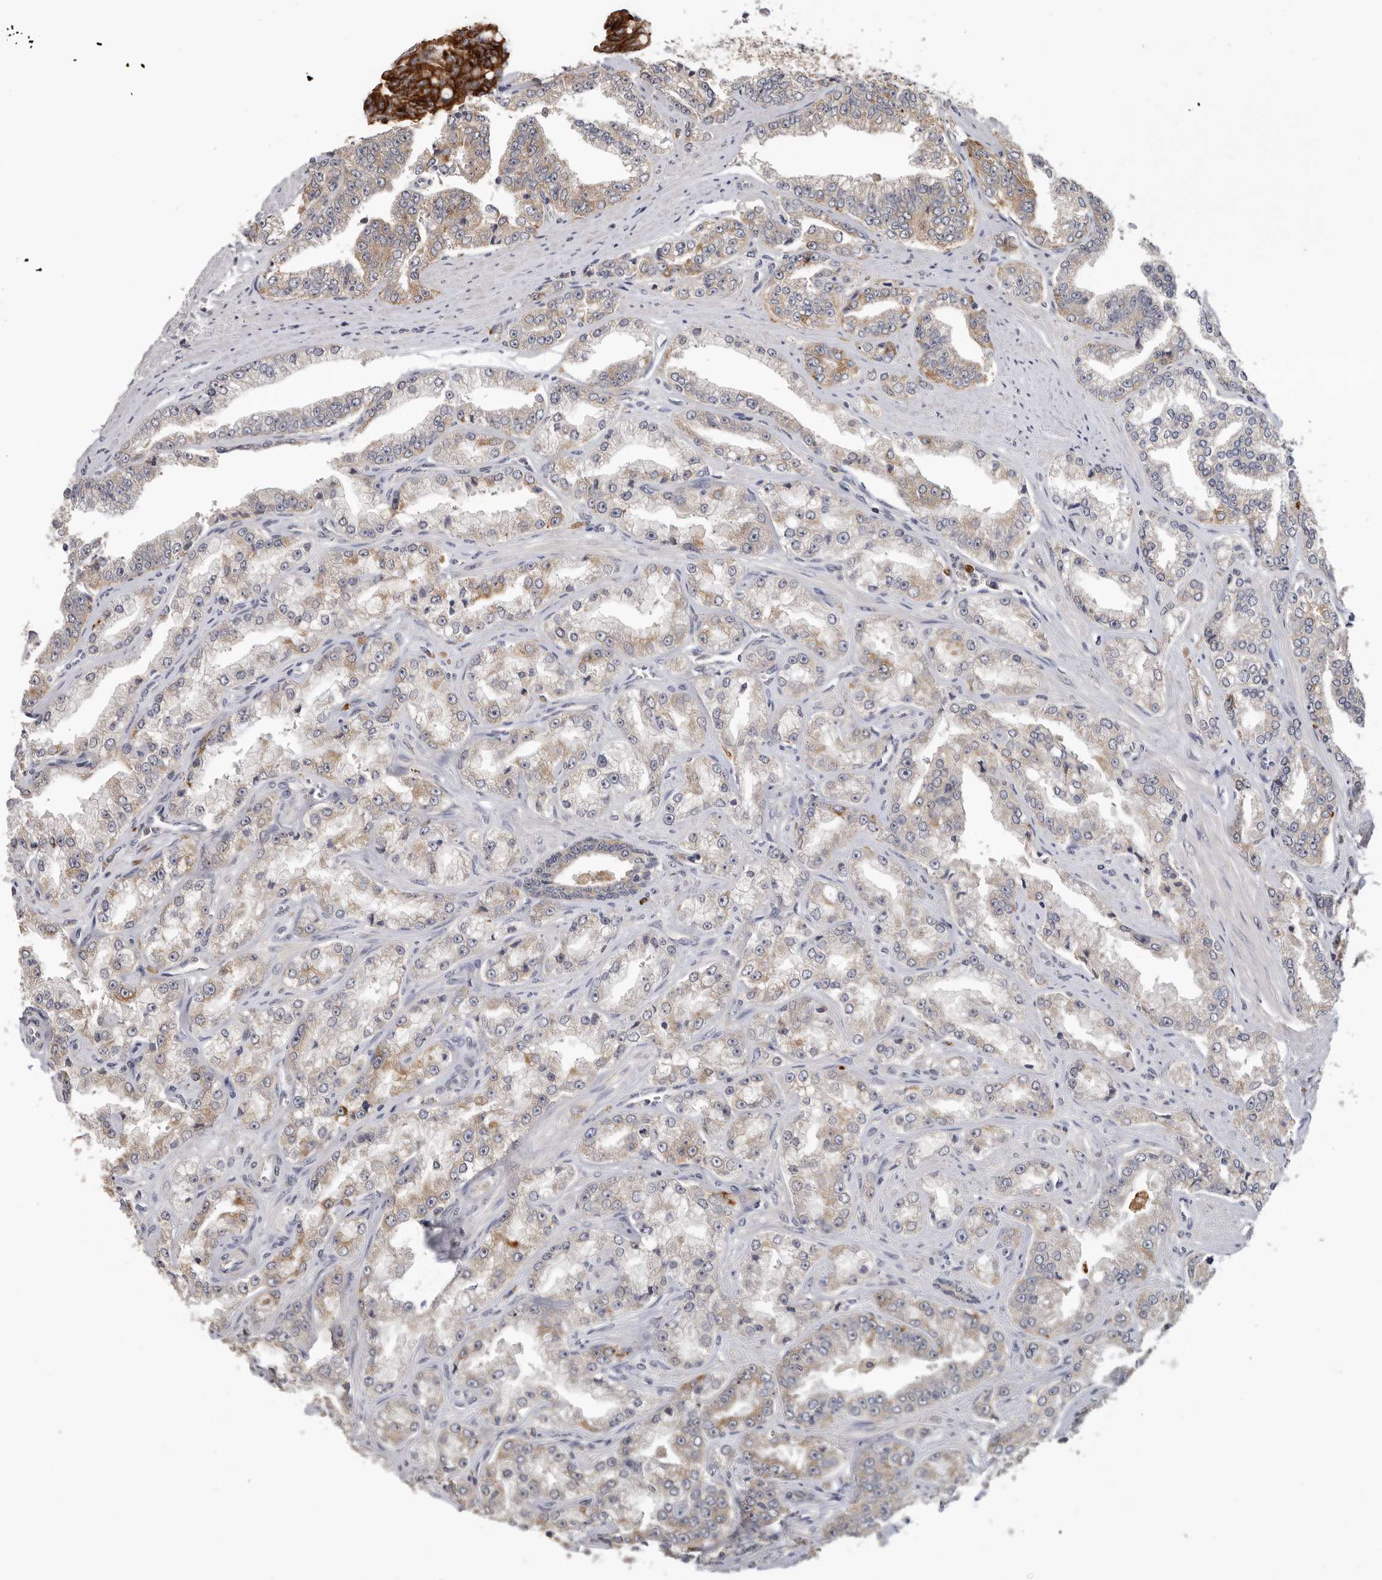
{"staining": {"intensity": "weak", "quantity": "25%-75%", "location": "cytoplasmic/membranous"}, "tissue": "prostate cancer", "cell_type": "Tumor cells", "image_type": "cancer", "snomed": [{"axis": "morphology", "description": "Adenocarcinoma, High grade"}, {"axis": "topography", "description": "Prostate"}], "caption": "Immunohistochemistry (IHC) micrograph of neoplastic tissue: adenocarcinoma (high-grade) (prostate) stained using IHC reveals low levels of weak protein expression localized specifically in the cytoplasmic/membranous of tumor cells, appearing as a cytoplasmic/membranous brown color.", "gene": "TFRC", "patient": {"sex": "male", "age": 71}}